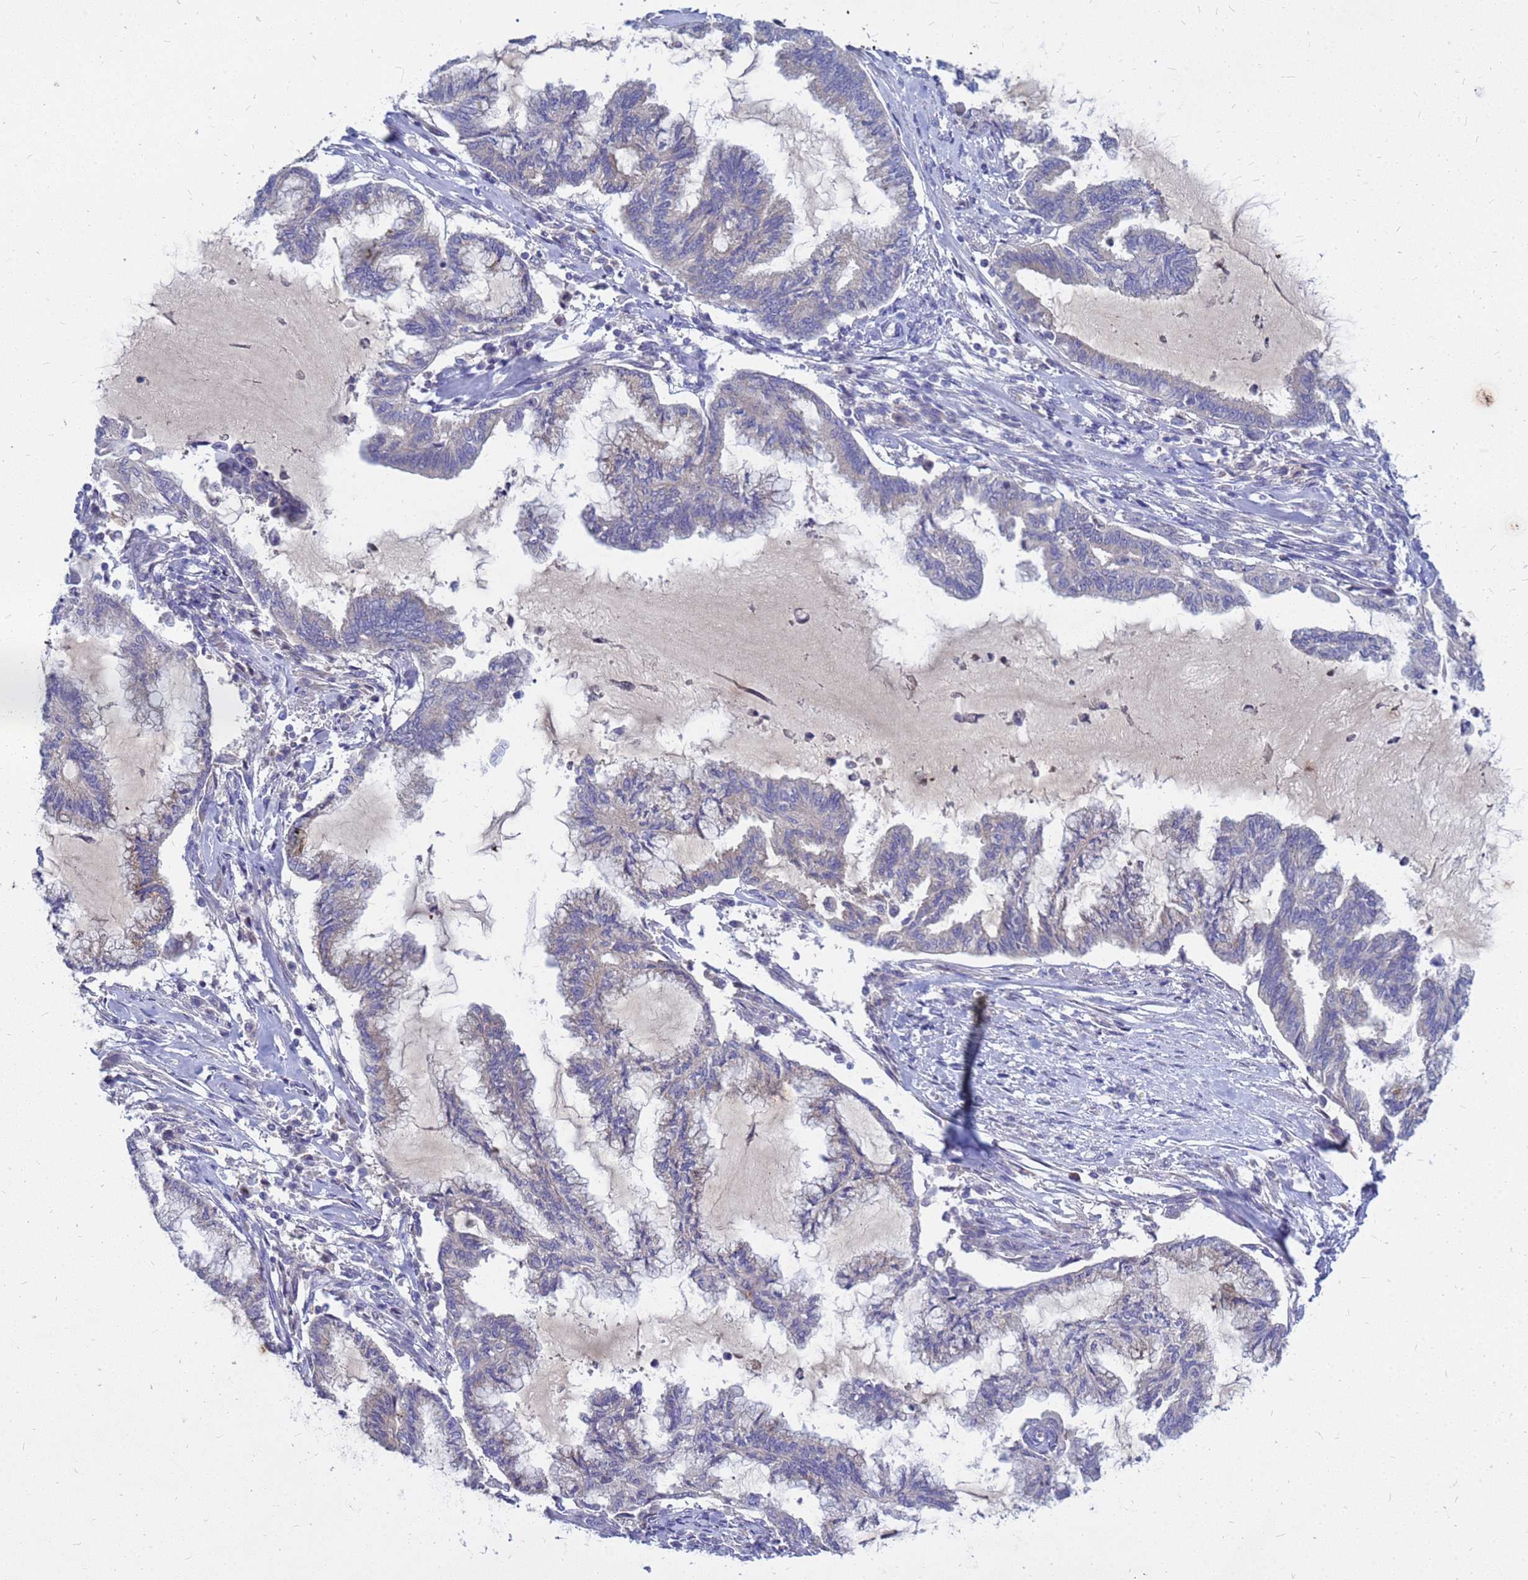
{"staining": {"intensity": "negative", "quantity": "none", "location": "none"}, "tissue": "endometrial cancer", "cell_type": "Tumor cells", "image_type": "cancer", "snomed": [{"axis": "morphology", "description": "Adenocarcinoma, NOS"}, {"axis": "topography", "description": "Endometrium"}], "caption": "Endometrial adenocarcinoma stained for a protein using immunohistochemistry (IHC) reveals no positivity tumor cells.", "gene": "SRGAP3", "patient": {"sex": "female", "age": 86}}